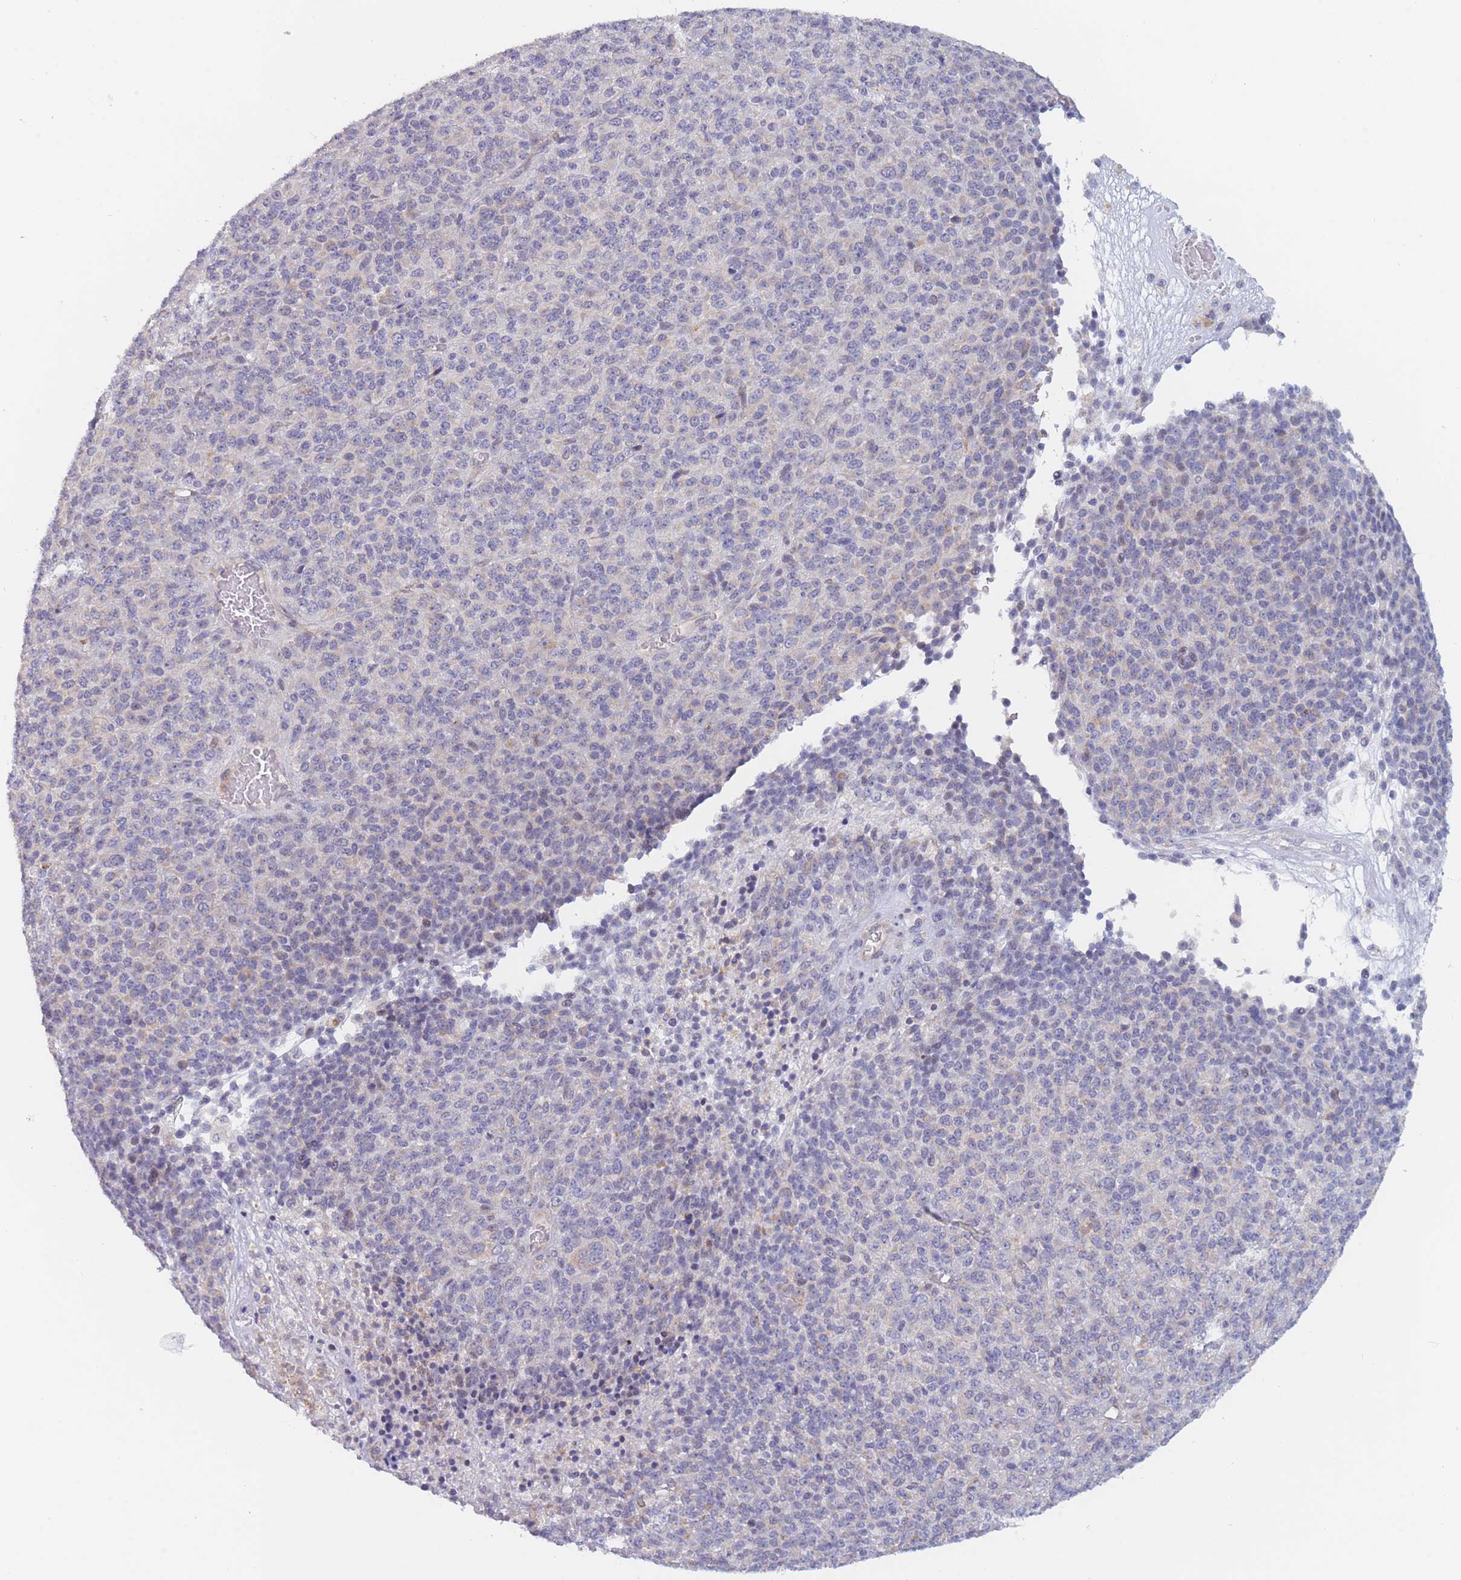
{"staining": {"intensity": "negative", "quantity": "none", "location": "none"}, "tissue": "melanoma", "cell_type": "Tumor cells", "image_type": "cancer", "snomed": [{"axis": "morphology", "description": "Malignant melanoma, Metastatic site"}, {"axis": "topography", "description": "Brain"}], "caption": "Photomicrograph shows no significant protein positivity in tumor cells of melanoma. (DAB (3,3'-diaminobenzidine) immunohistochemistry (IHC) visualized using brightfield microscopy, high magnification).", "gene": "FAM227B", "patient": {"sex": "female", "age": 56}}